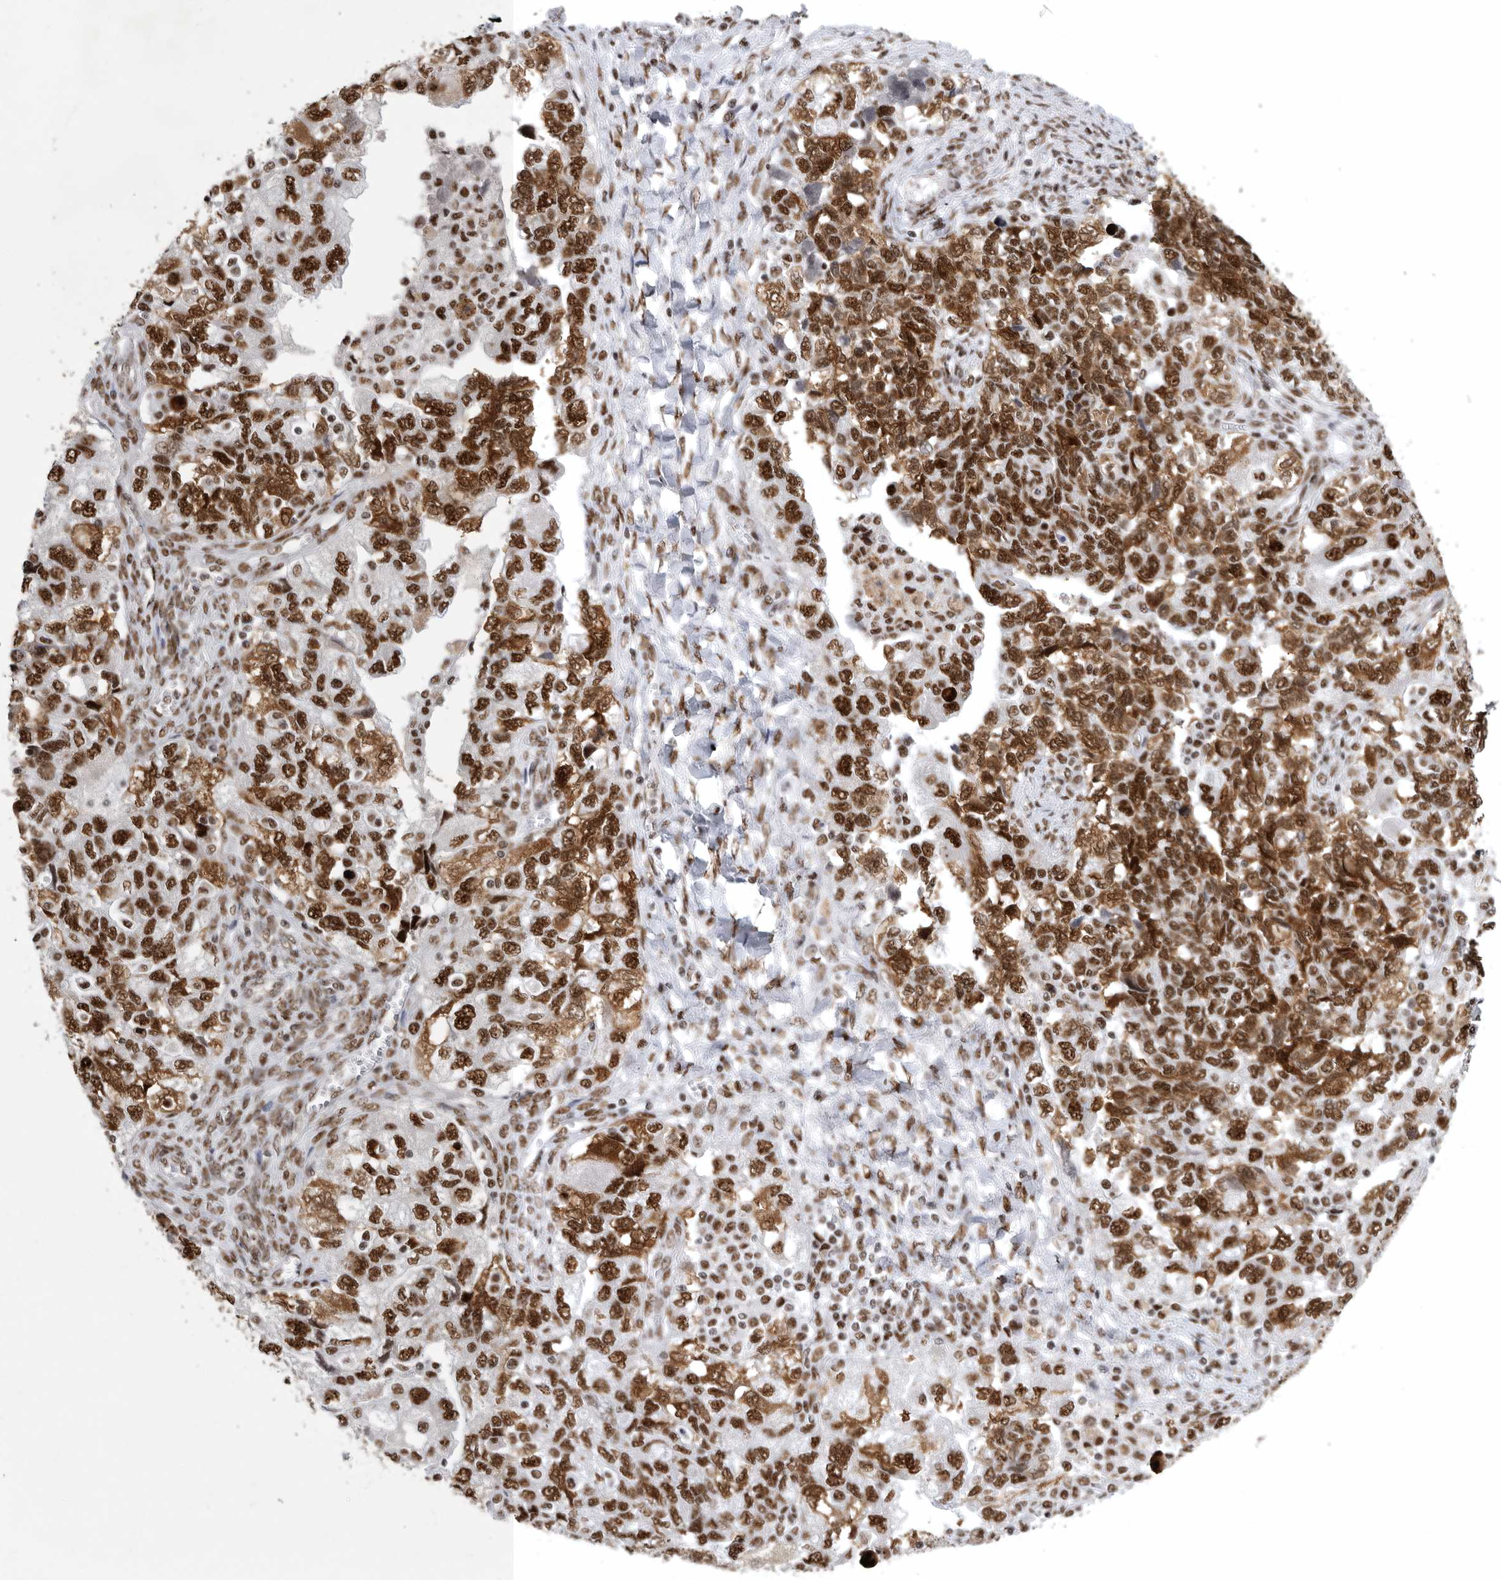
{"staining": {"intensity": "strong", "quantity": ">75%", "location": "nuclear"}, "tissue": "ovarian cancer", "cell_type": "Tumor cells", "image_type": "cancer", "snomed": [{"axis": "morphology", "description": "Carcinoma, NOS"}, {"axis": "morphology", "description": "Cystadenocarcinoma, serous, NOS"}, {"axis": "topography", "description": "Ovary"}], "caption": "Protein expression analysis of human ovarian cancer (carcinoma) reveals strong nuclear expression in approximately >75% of tumor cells.", "gene": "BCLAF1", "patient": {"sex": "female", "age": 69}}